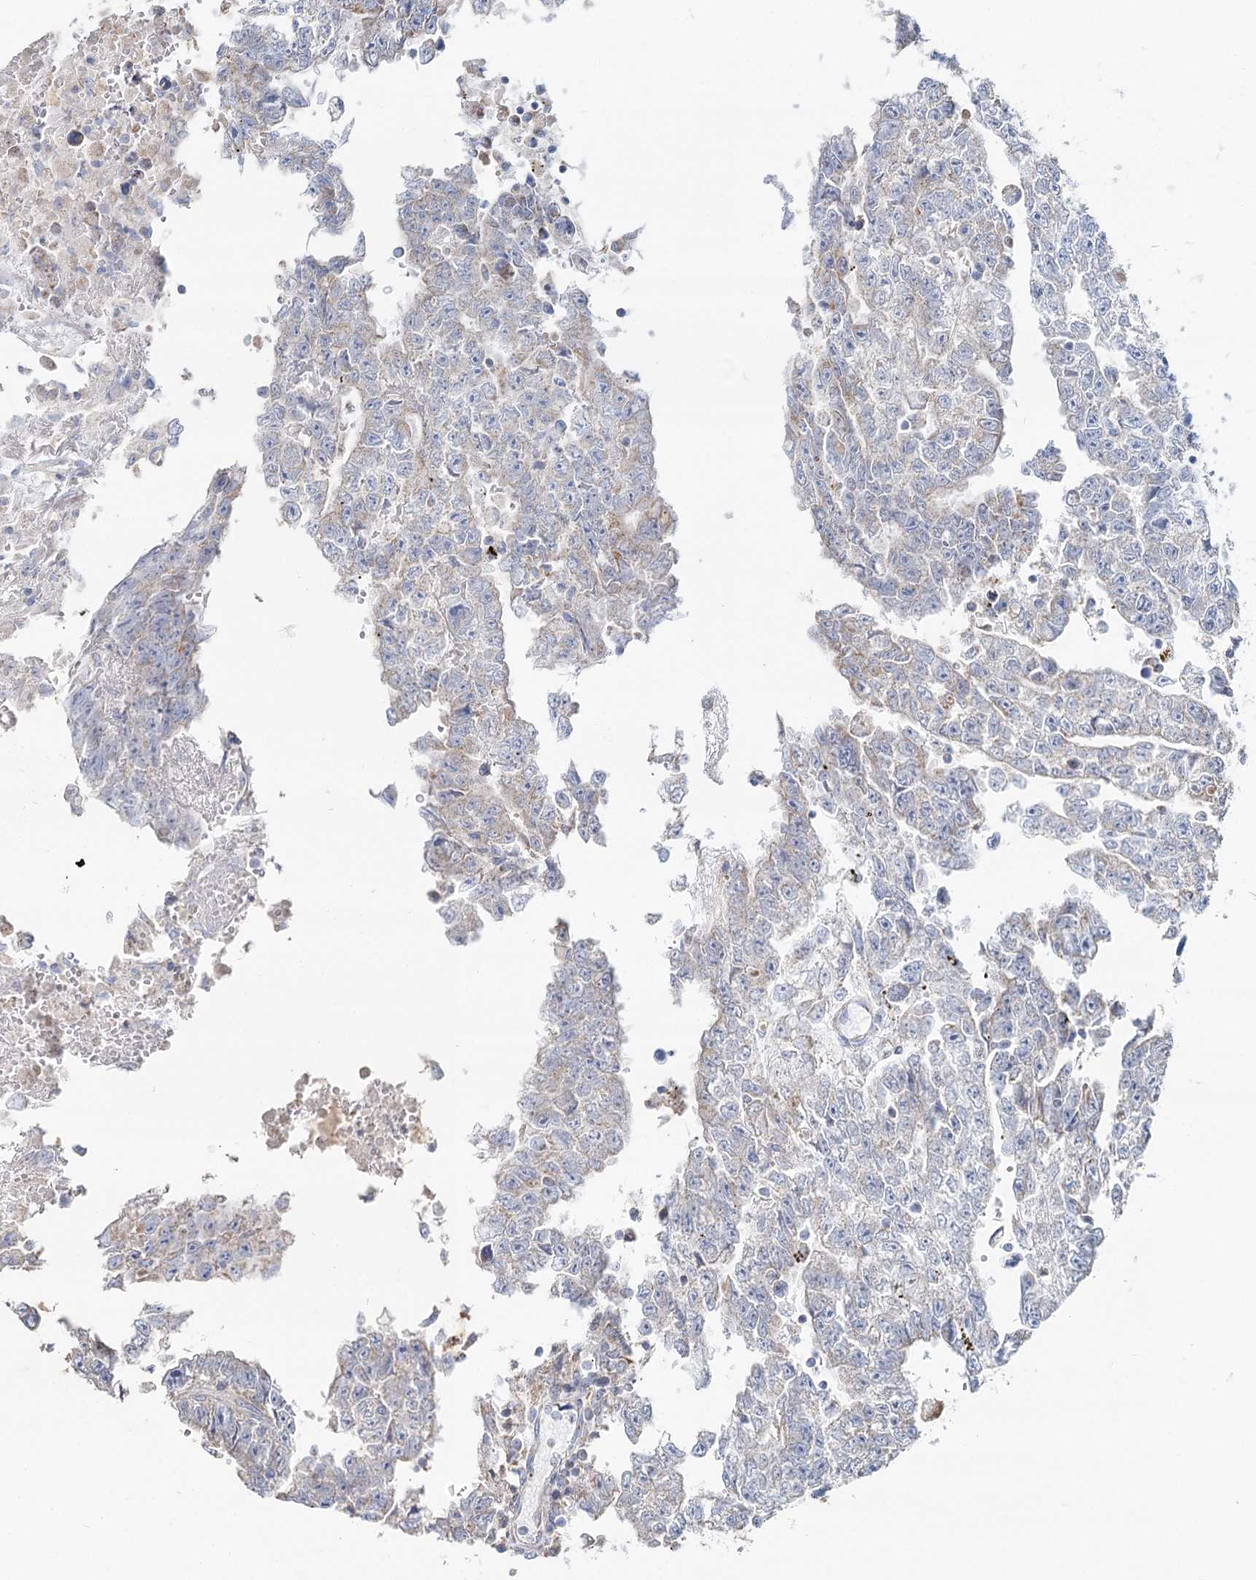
{"staining": {"intensity": "negative", "quantity": "none", "location": "none"}, "tissue": "testis cancer", "cell_type": "Tumor cells", "image_type": "cancer", "snomed": [{"axis": "morphology", "description": "Carcinoma, Embryonal, NOS"}, {"axis": "topography", "description": "Testis"}], "caption": "This is an immunohistochemistry (IHC) photomicrograph of embryonal carcinoma (testis). There is no staining in tumor cells.", "gene": "MCCC2", "patient": {"sex": "male", "age": 25}}